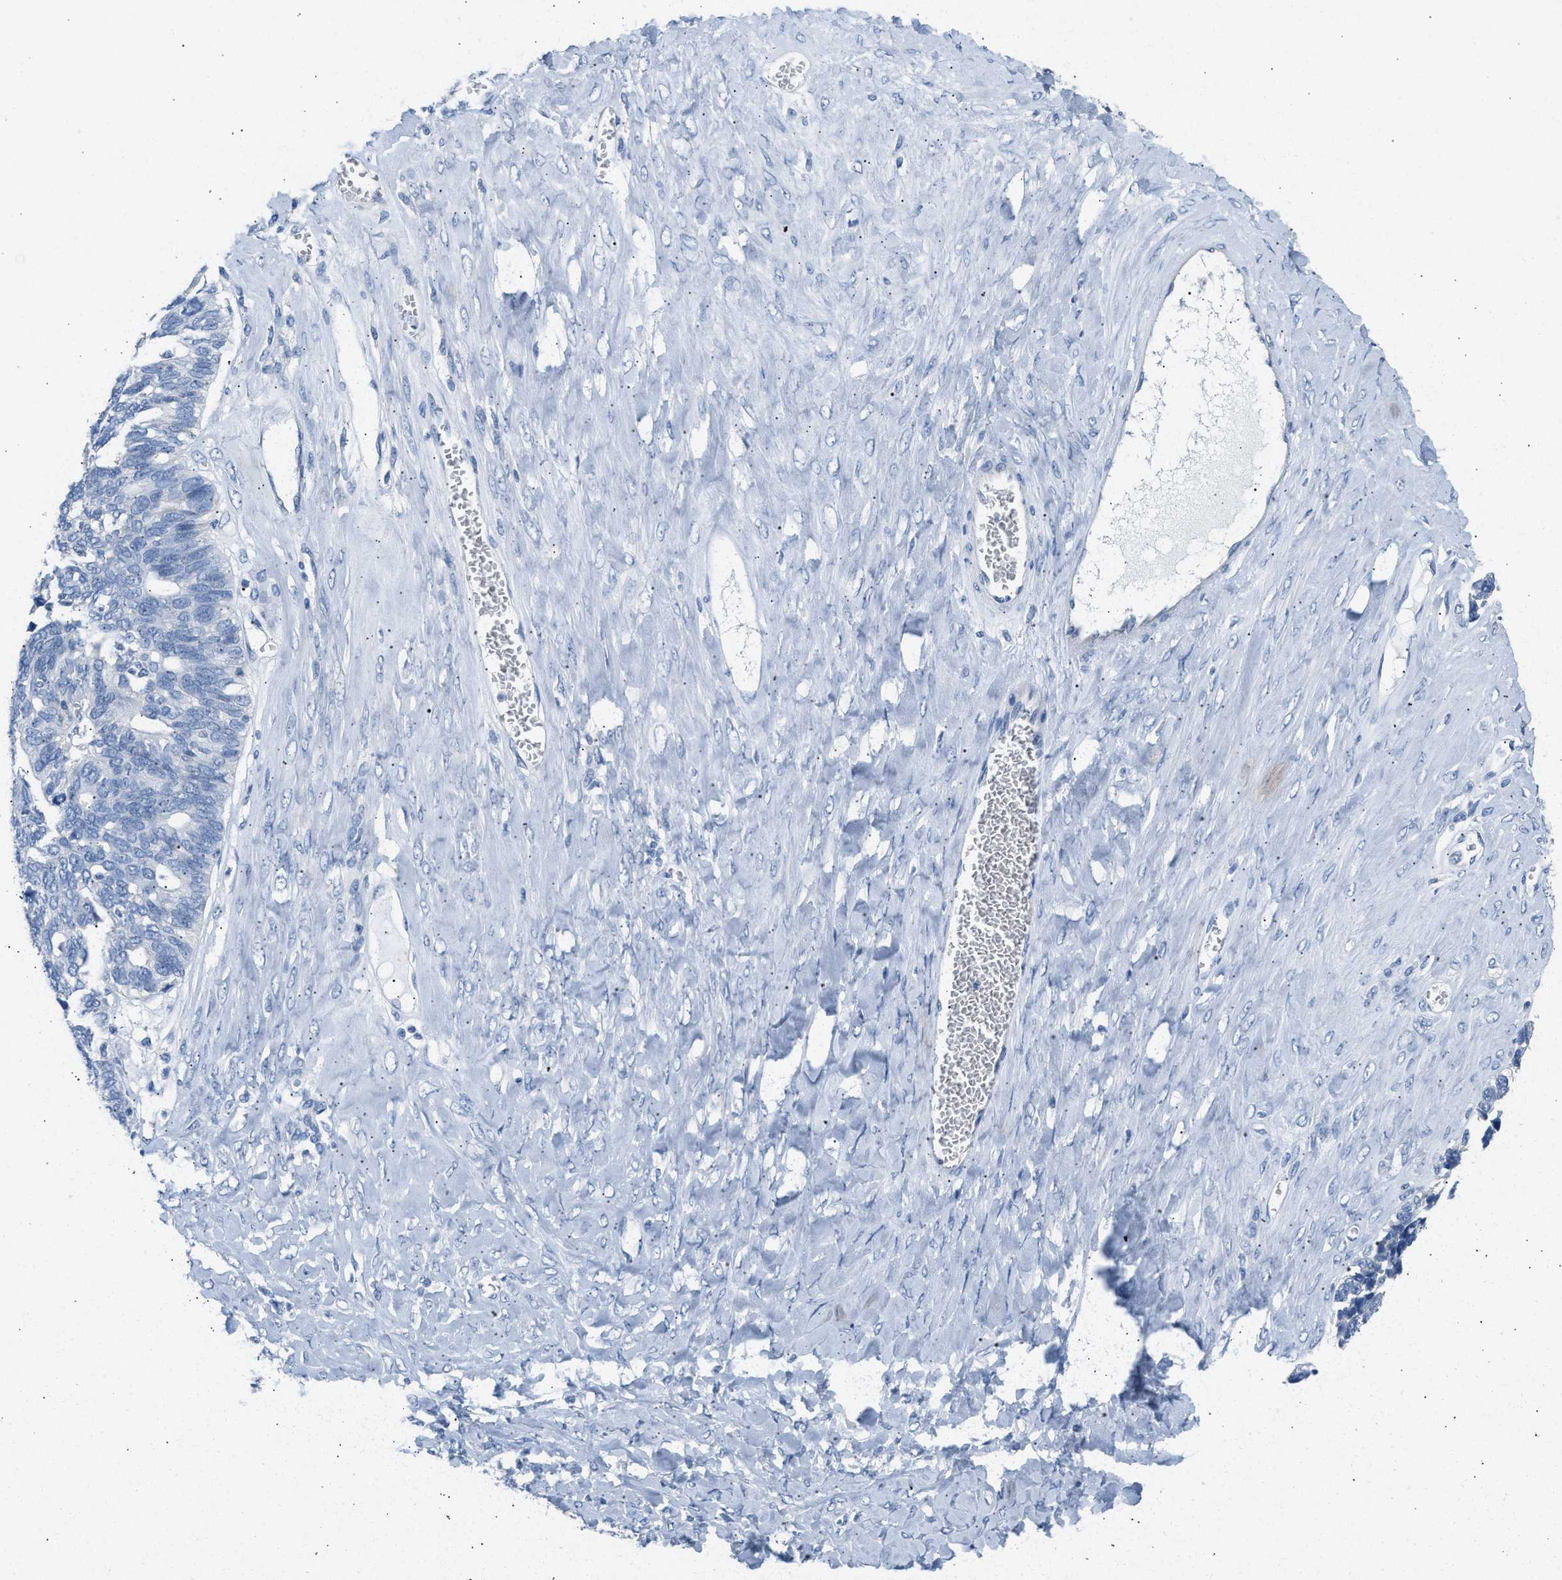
{"staining": {"intensity": "negative", "quantity": "none", "location": "none"}, "tissue": "ovarian cancer", "cell_type": "Tumor cells", "image_type": "cancer", "snomed": [{"axis": "morphology", "description": "Cystadenocarcinoma, serous, NOS"}, {"axis": "topography", "description": "Ovary"}], "caption": "This is a photomicrograph of IHC staining of ovarian cancer (serous cystadenocarcinoma), which shows no expression in tumor cells. (DAB immunohistochemistry, high magnification).", "gene": "ERBB2", "patient": {"sex": "female", "age": 79}}